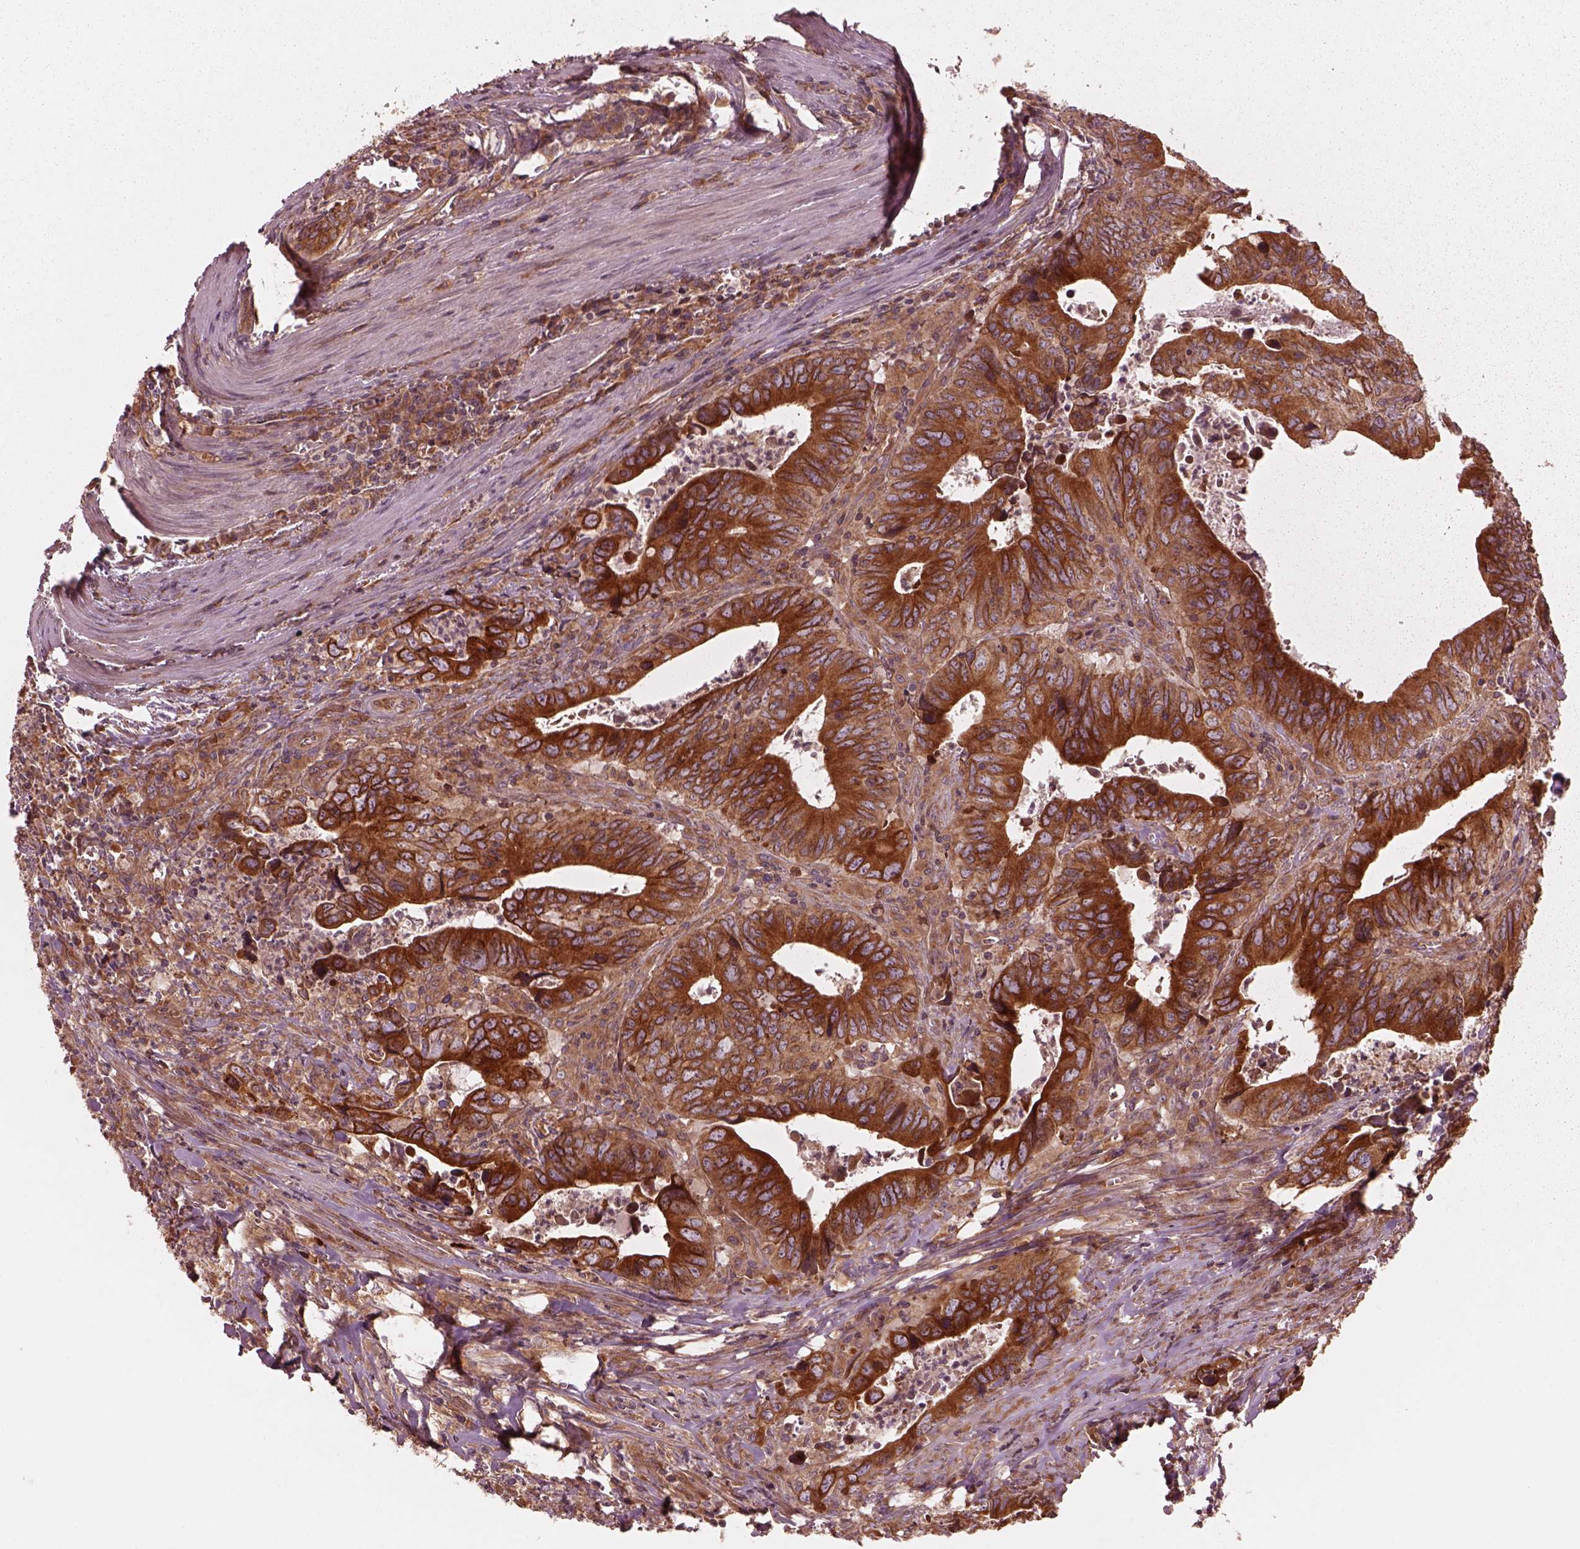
{"staining": {"intensity": "strong", "quantity": ">75%", "location": "cytoplasmic/membranous"}, "tissue": "colorectal cancer", "cell_type": "Tumor cells", "image_type": "cancer", "snomed": [{"axis": "morphology", "description": "Adenocarcinoma, NOS"}, {"axis": "topography", "description": "Colon"}], "caption": "High-power microscopy captured an immunohistochemistry histopathology image of adenocarcinoma (colorectal), revealing strong cytoplasmic/membranous positivity in approximately >75% of tumor cells.", "gene": "PIK3R2", "patient": {"sex": "female", "age": 82}}